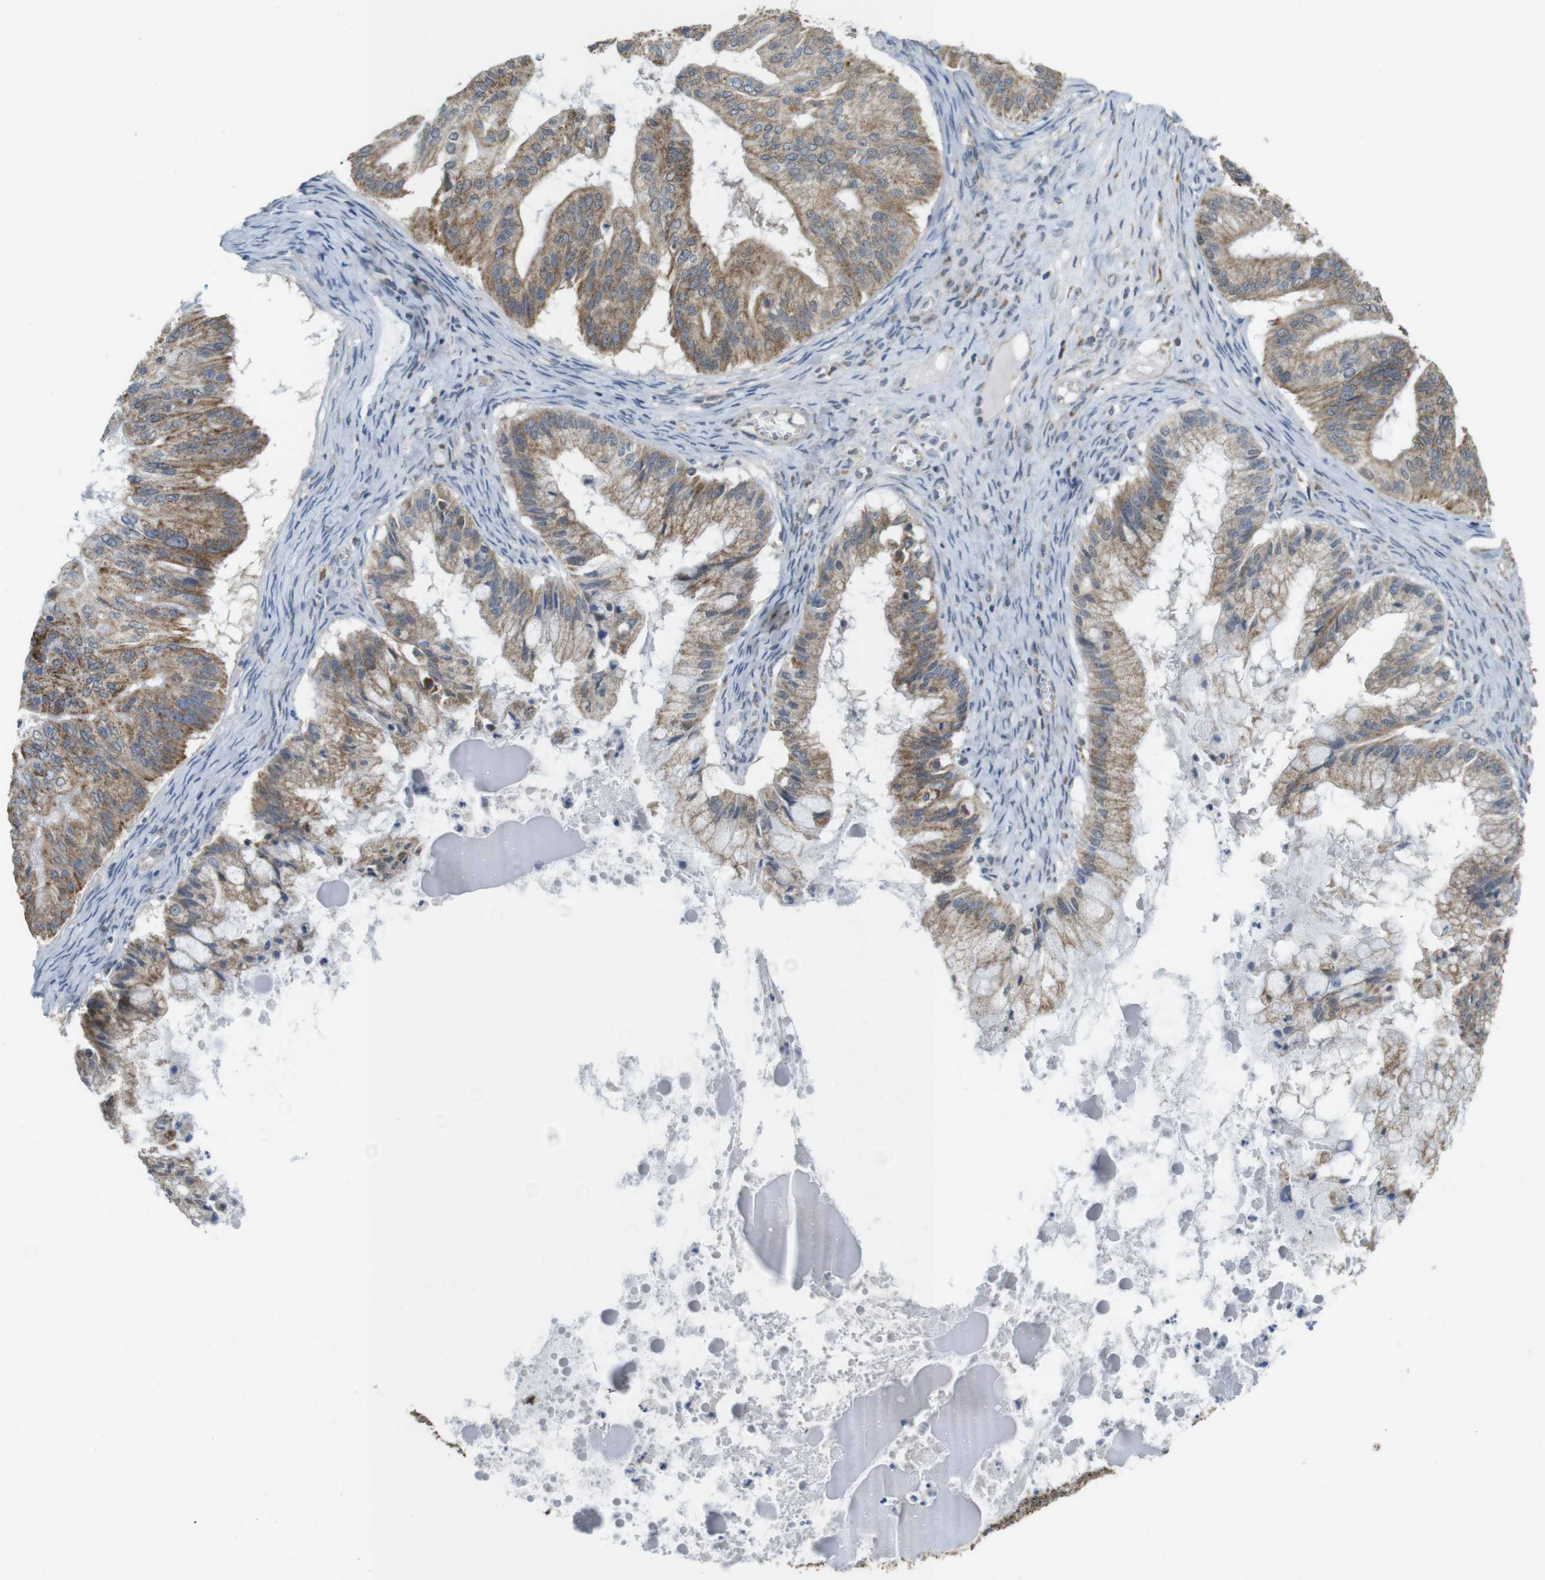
{"staining": {"intensity": "moderate", "quantity": ">75%", "location": "cytoplasmic/membranous"}, "tissue": "ovarian cancer", "cell_type": "Tumor cells", "image_type": "cancer", "snomed": [{"axis": "morphology", "description": "Cystadenocarcinoma, mucinous, NOS"}, {"axis": "topography", "description": "Ovary"}], "caption": "Mucinous cystadenocarcinoma (ovarian) was stained to show a protein in brown. There is medium levels of moderate cytoplasmic/membranous staining in approximately >75% of tumor cells. Ihc stains the protein of interest in brown and the nuclei are stained blue.", "gene": "CALHM2", "patient": {"sex": "female", "age": 57}}